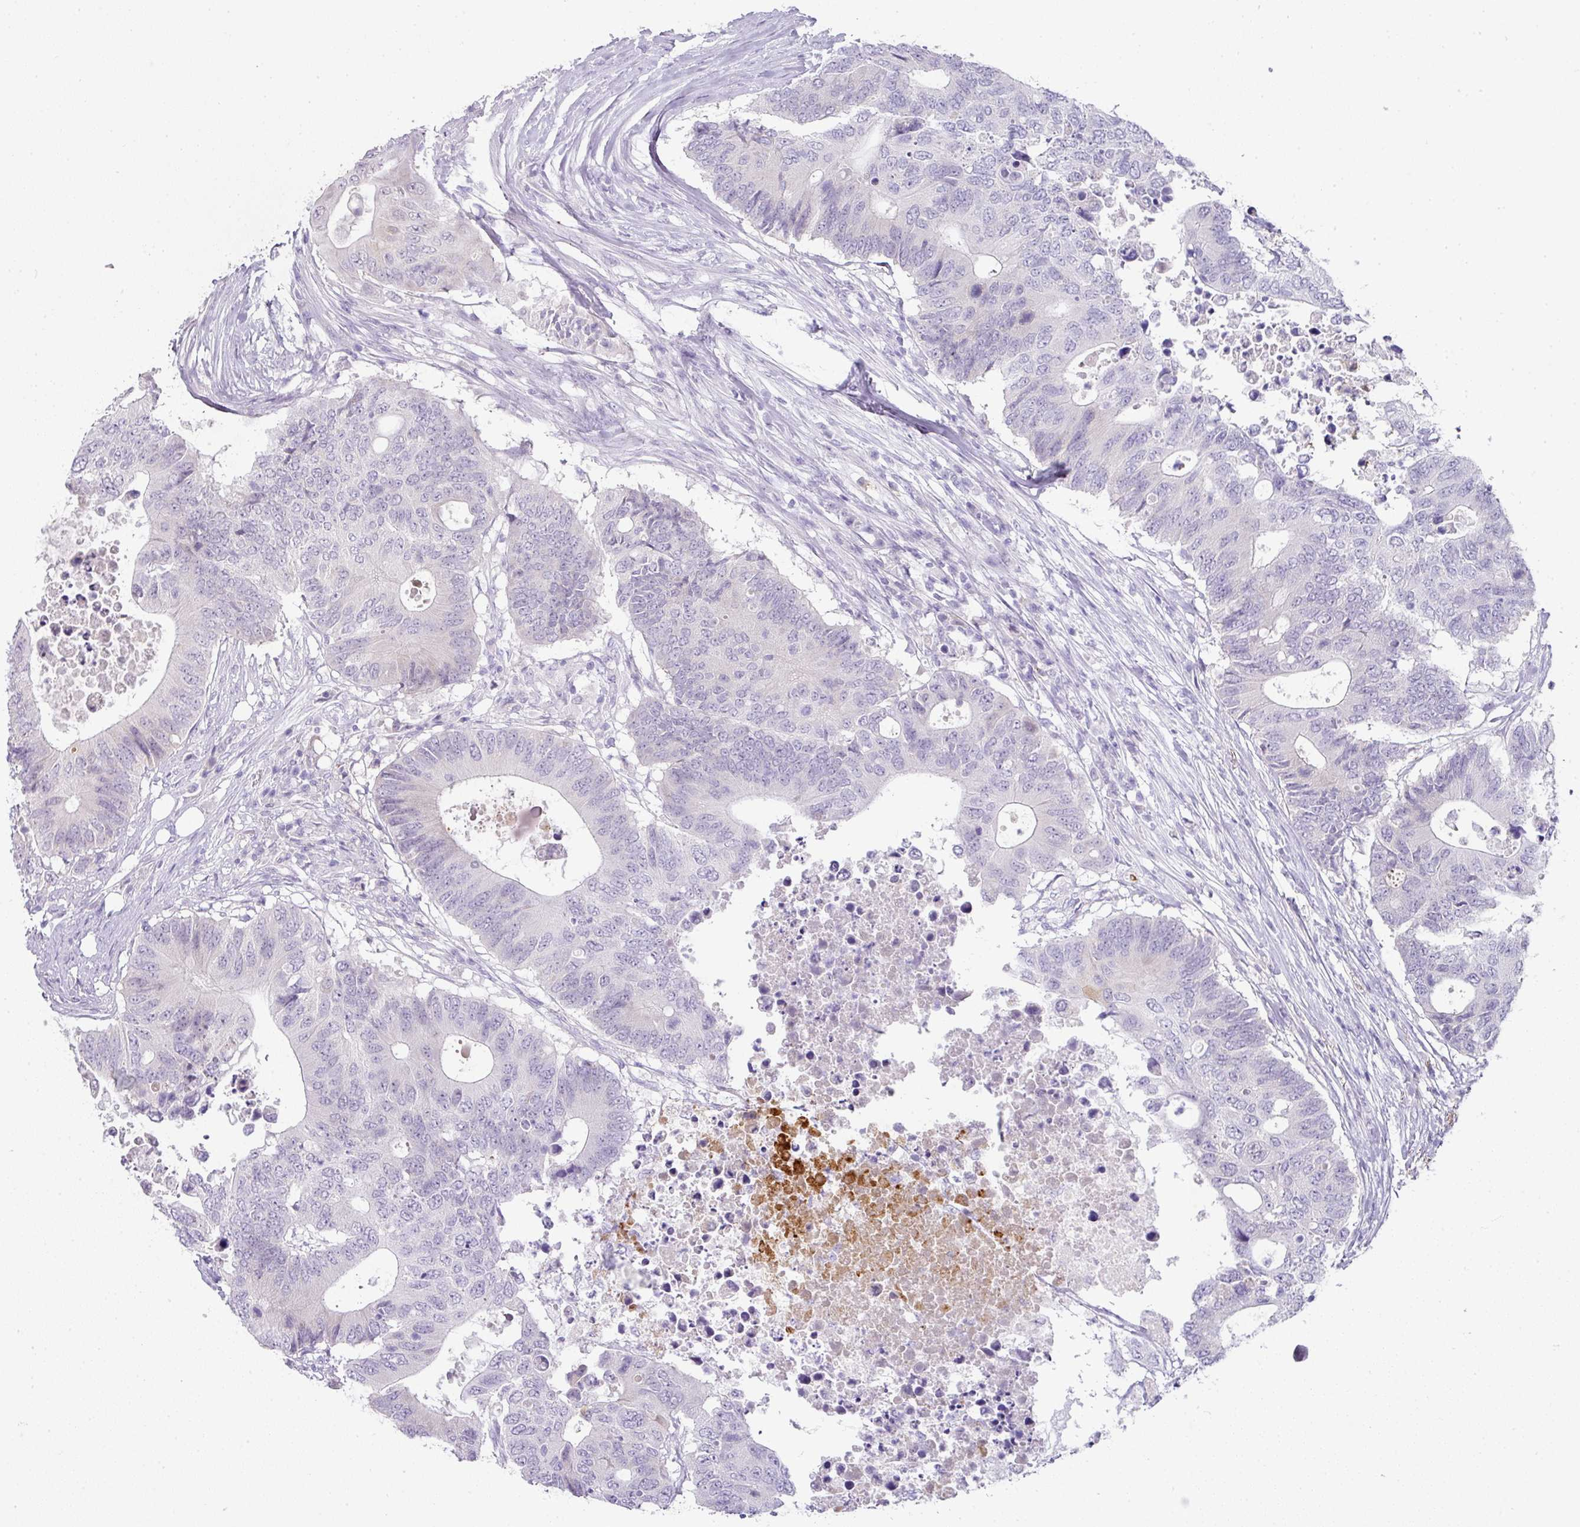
{"staining": {"intensity": "negative", "quantity": "none", "location": "none"}, "tissue": "colorectal cancer", "cell_type": "Tumor cells", "image_type": "cancer", "snomed": [{"axis": "morphology", "description": "Adenocarcinoma, NOS"}, {"axis": "topography", "description": "Colon"}], "caption": "Colorectal cancer was stained to show a protein in brown. There is no significant staining in tumor cells.", "gene": "FGF17", "patient": {"sex": "male", "age": 71}}